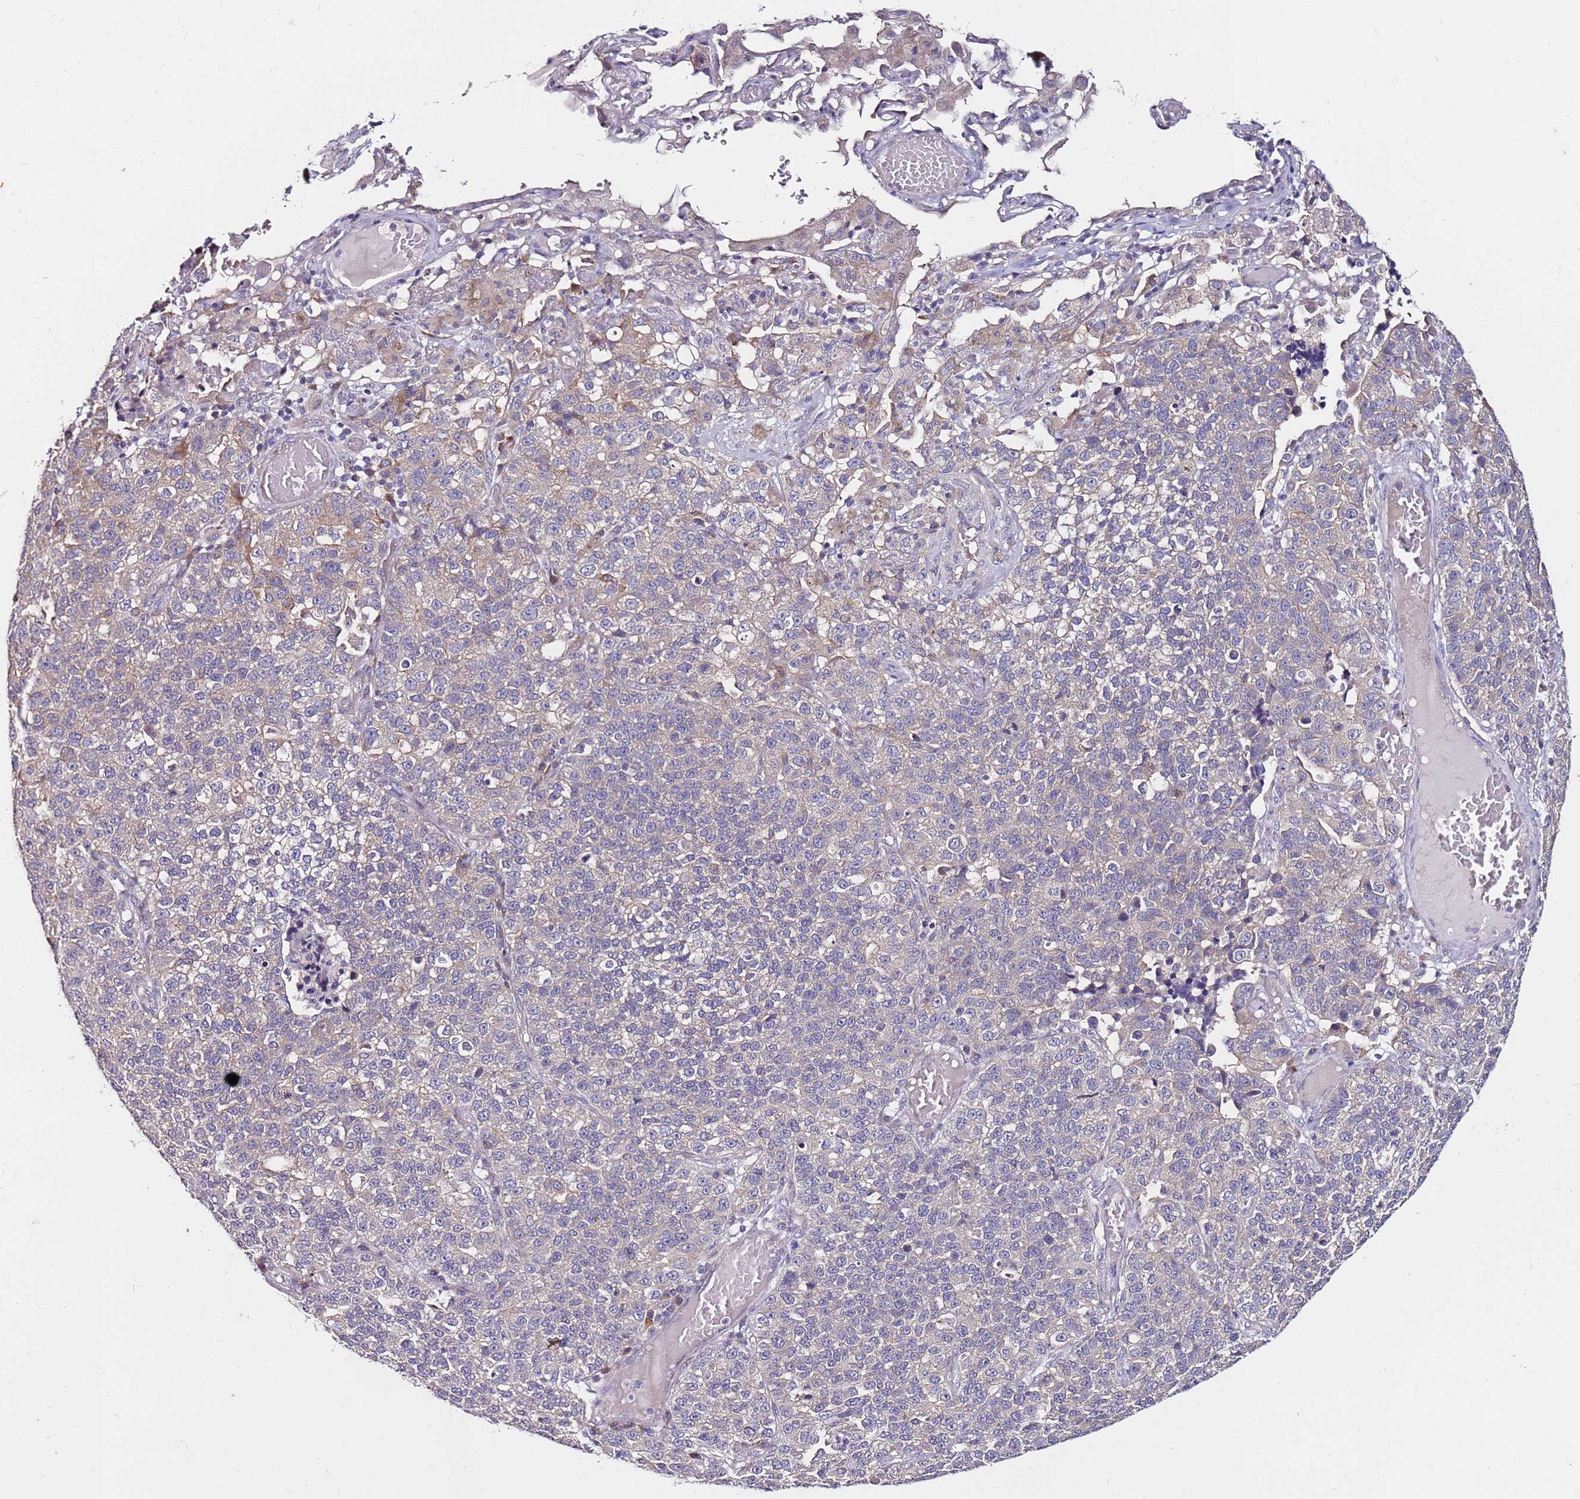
{"staining": {"intensity": "negative", "quantity": "none", "location": "none"}, "tissue": "lung cancer", "cell_type": "Tumor cells", "image_type": "cancer", "snomed": [{"axis": "morphology", "description": "Adenocarcinoma, NOS"}, {"axis": "topography", "description": "Lung"}], "caption": "There is no significant staining in tumor cells of lung cancer.", "gene": "SRRM5", "patient": {"sex": "male", "age": 49}}